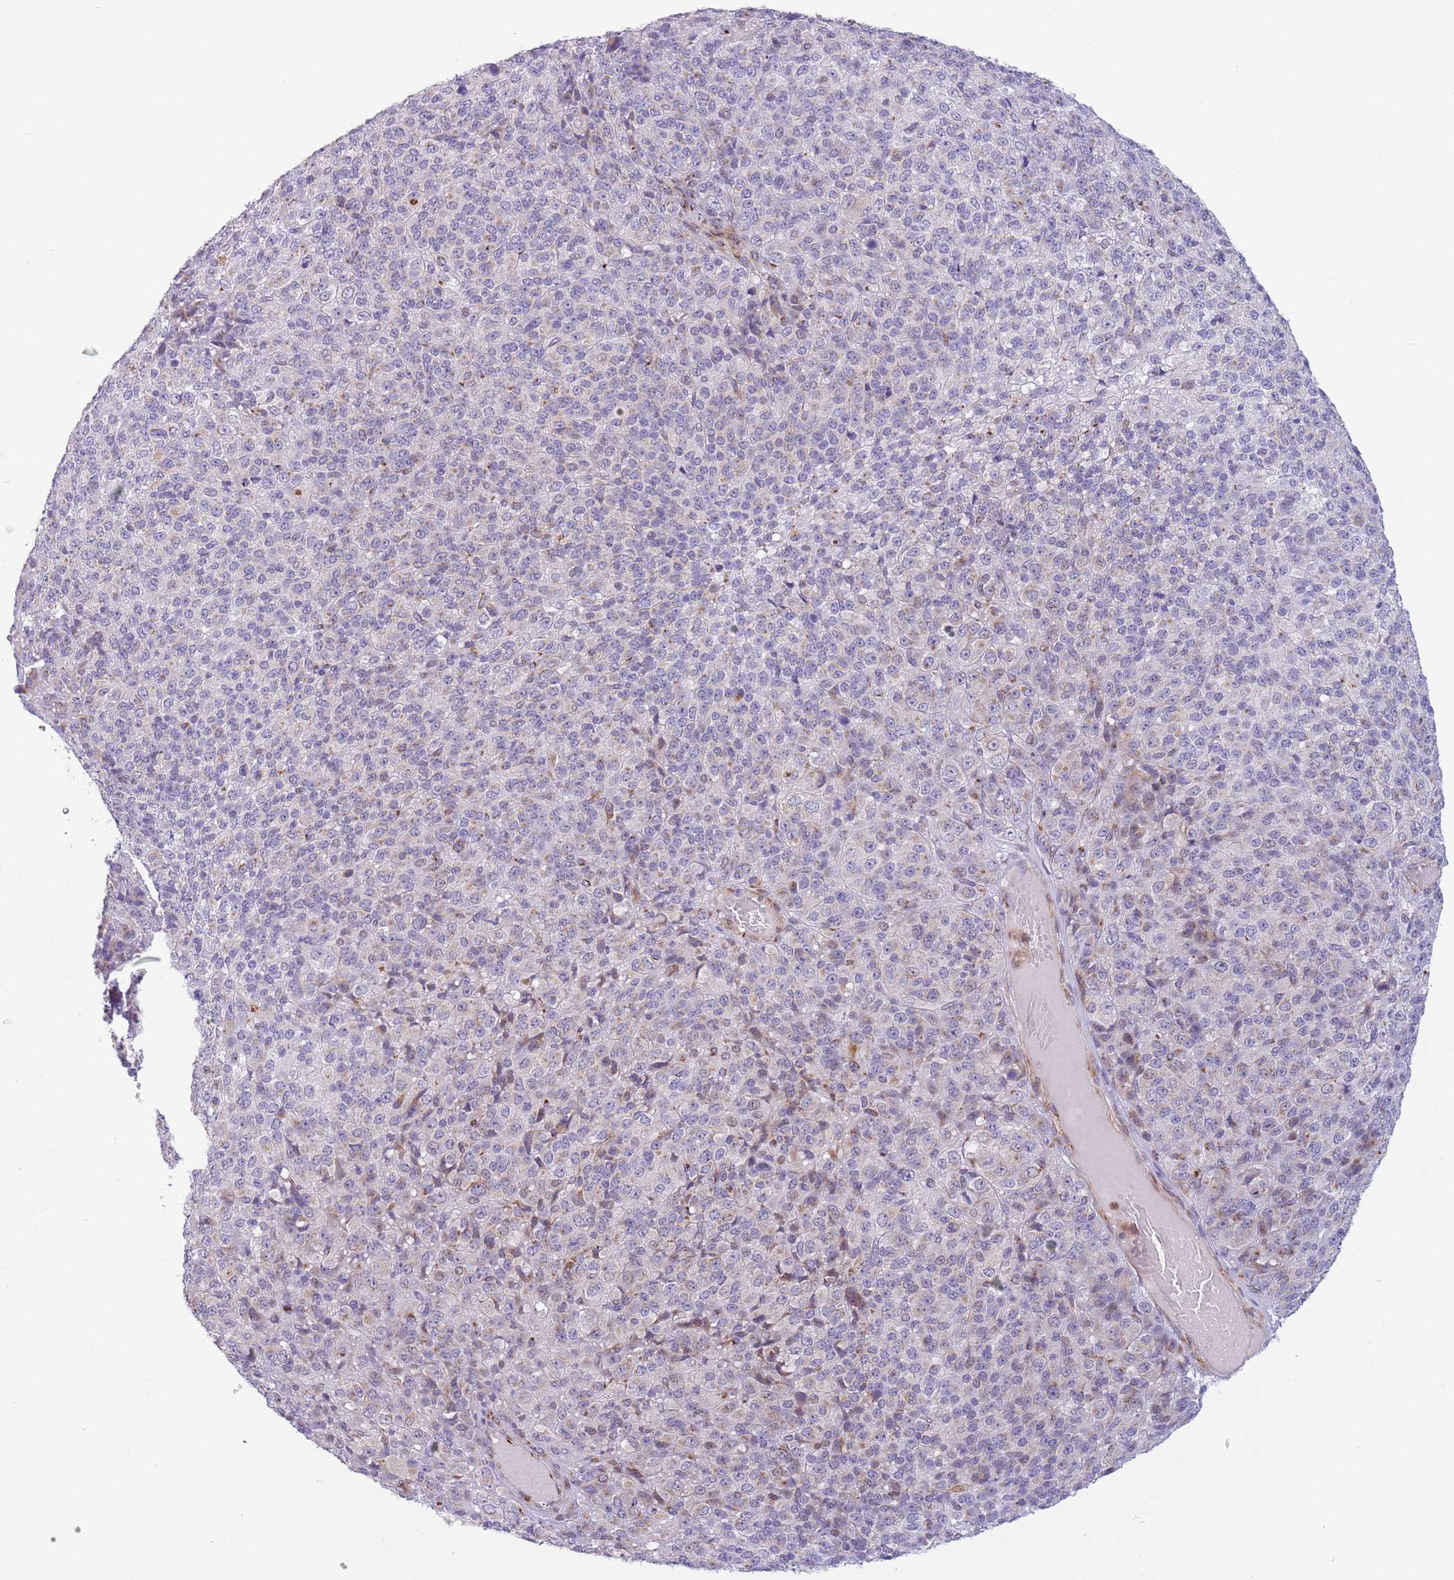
{"staining": {"intensity": "moderate", "quantity": "25%-75%", "location": "cytoplasmic/membranous"}, "tissue": "melanoma", "cell_type": "Tumor cells", "image_type": "cancer", "snomed": [{"axis": "morphology", "description": "Malignant melanoma, Metastatic site"}, {"axis": "topography", "description": "Brain"}], "caption": "A photomicrograph showing moderate cytoplasmic/membranous positivity in approximately 25%-75% of tumor cells in malignant melanoma (metastatic site), as visualized by brown immunohistochemical staining.", "gene": "C20orf96", "patient": {"sex": "female", "age": 56}}